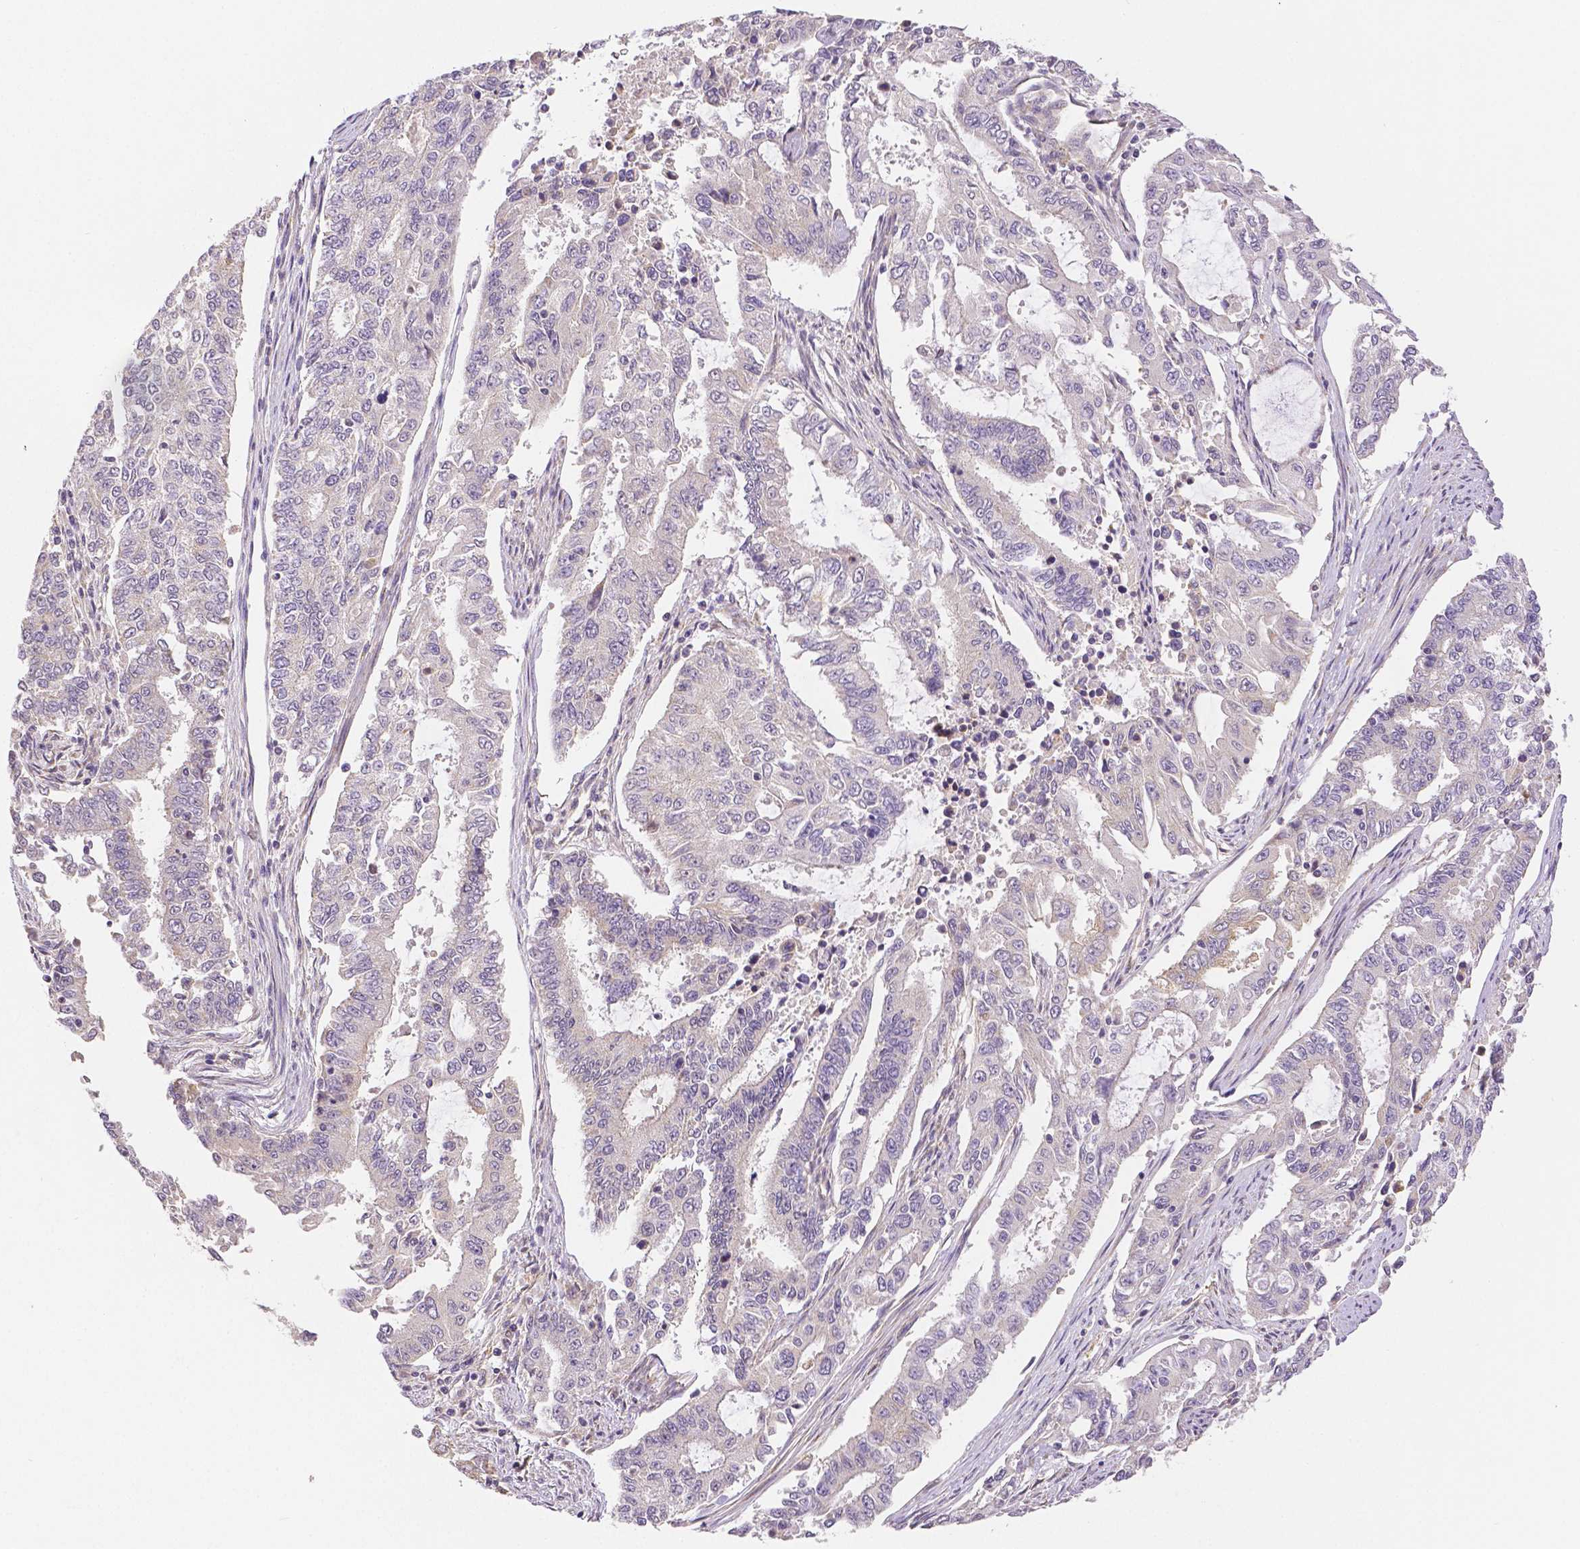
{"staining": {"intensity": "negative", "quantity": "none", "location": "none"}, "tissue": "endometrial cancer", "cell_type": "Tumor cells", "image_type": "cancer", "snomed": [{"axis": "morphology", "description": "Adenocarcinoma, NOS"}, {"axis": "topography", "description": "Uterus"}], "caption": "A micrograph of endometrial adenocarcinoma stained for a protein displays no brown staining in tumor cells.", "gene": "RHOT1", "patient": {"sex": "female", "age": 59}}